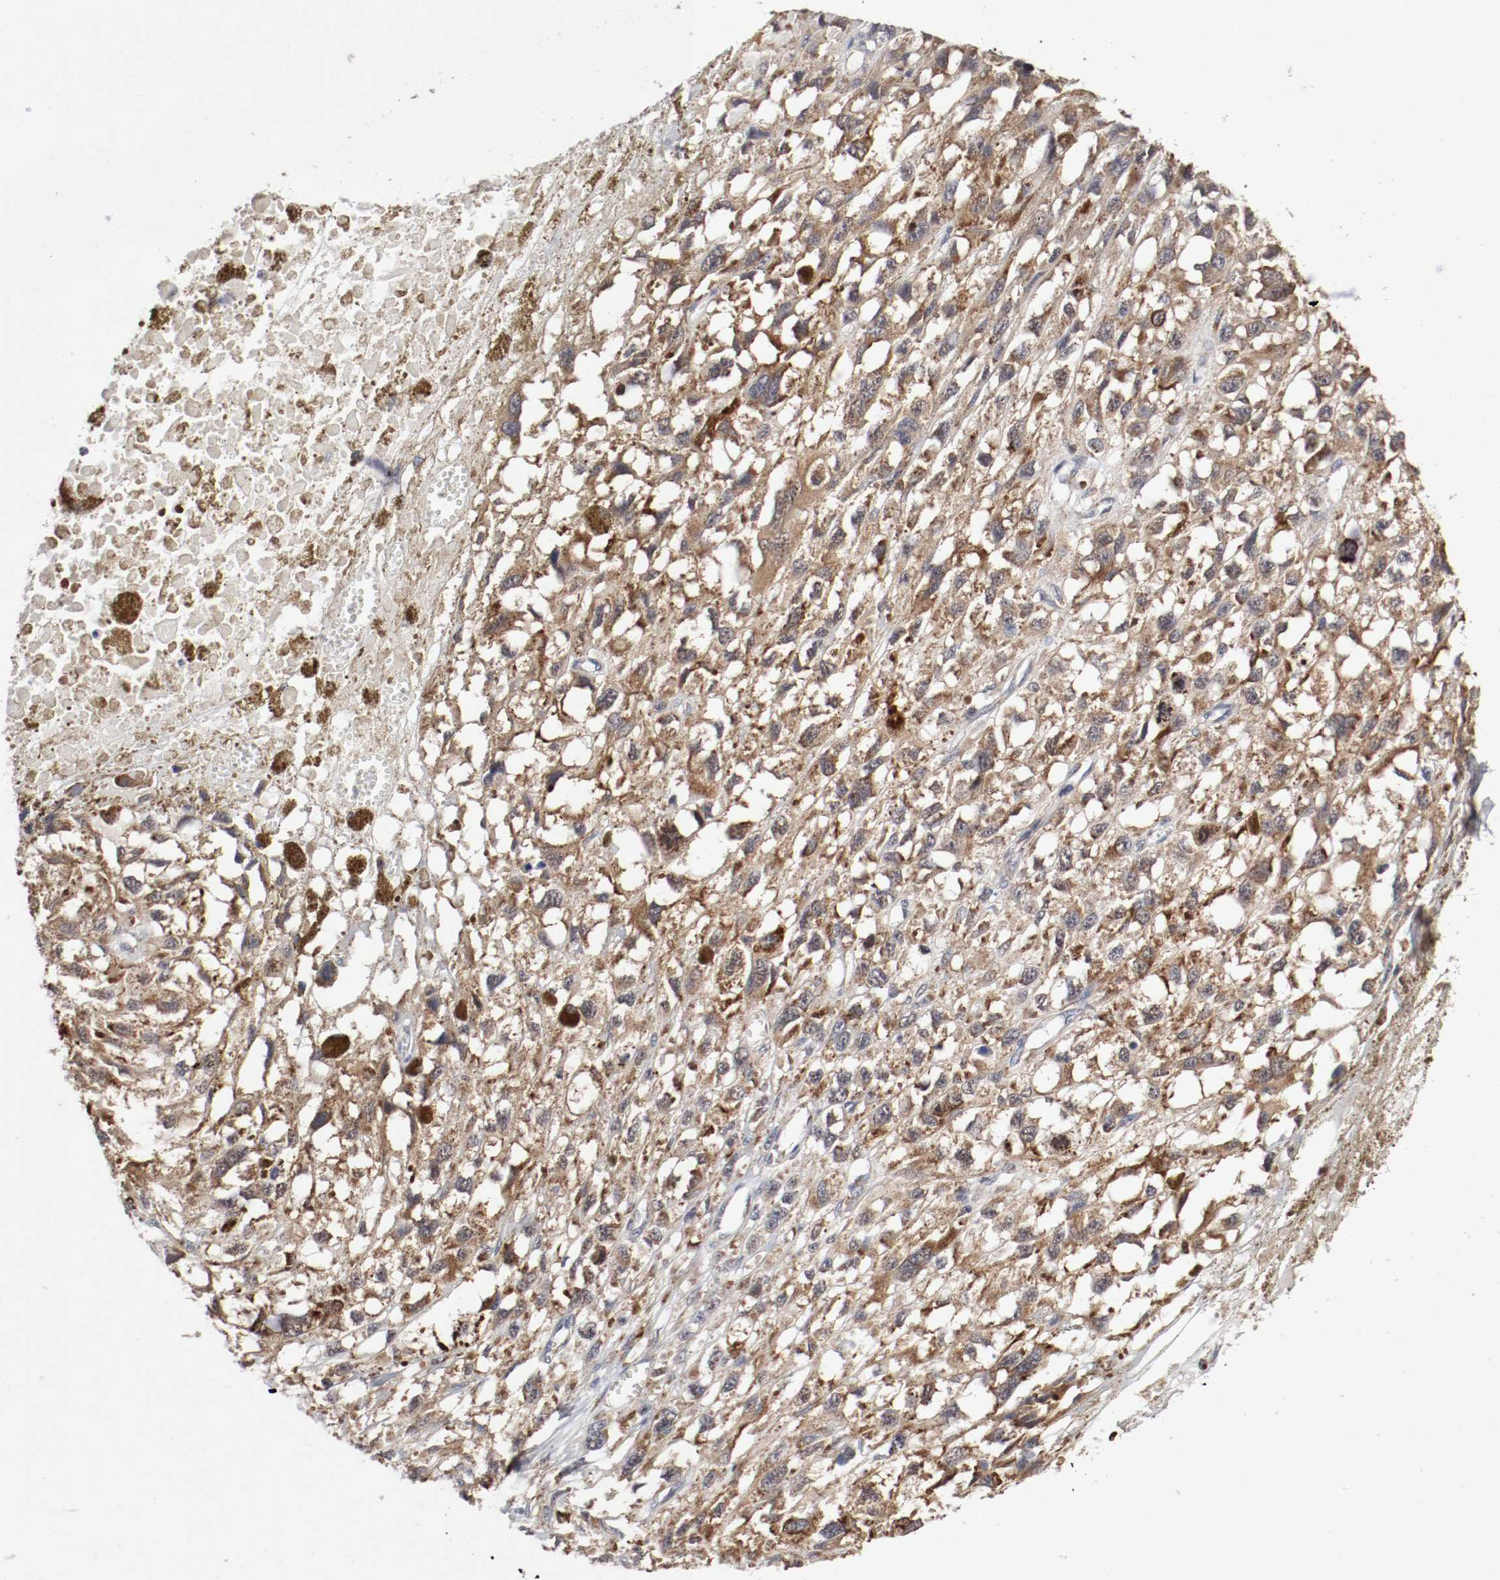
{"staining": {"intensity": "moderate", "quantity": ">75%", "location": "cytoplasmic/membranous"}, "tissue": "melanoma", "cell_type": "Tumor cells", "image_type": "cancer", "snomed": [{"axis": "morphology", "description": "Malignant melanoma, Metastatic site"}, {"axis": "topography", "description": "Lymph node"}], "caption": "Immunohistochemical staining of human malignant melanoma (metastatic site) reveals moderate cytoplasmic/membranous protein positivity in approximately >75% of tumor cells.", "gene": "FKBP3", "patient": {"sex": "male", "age": 59}}